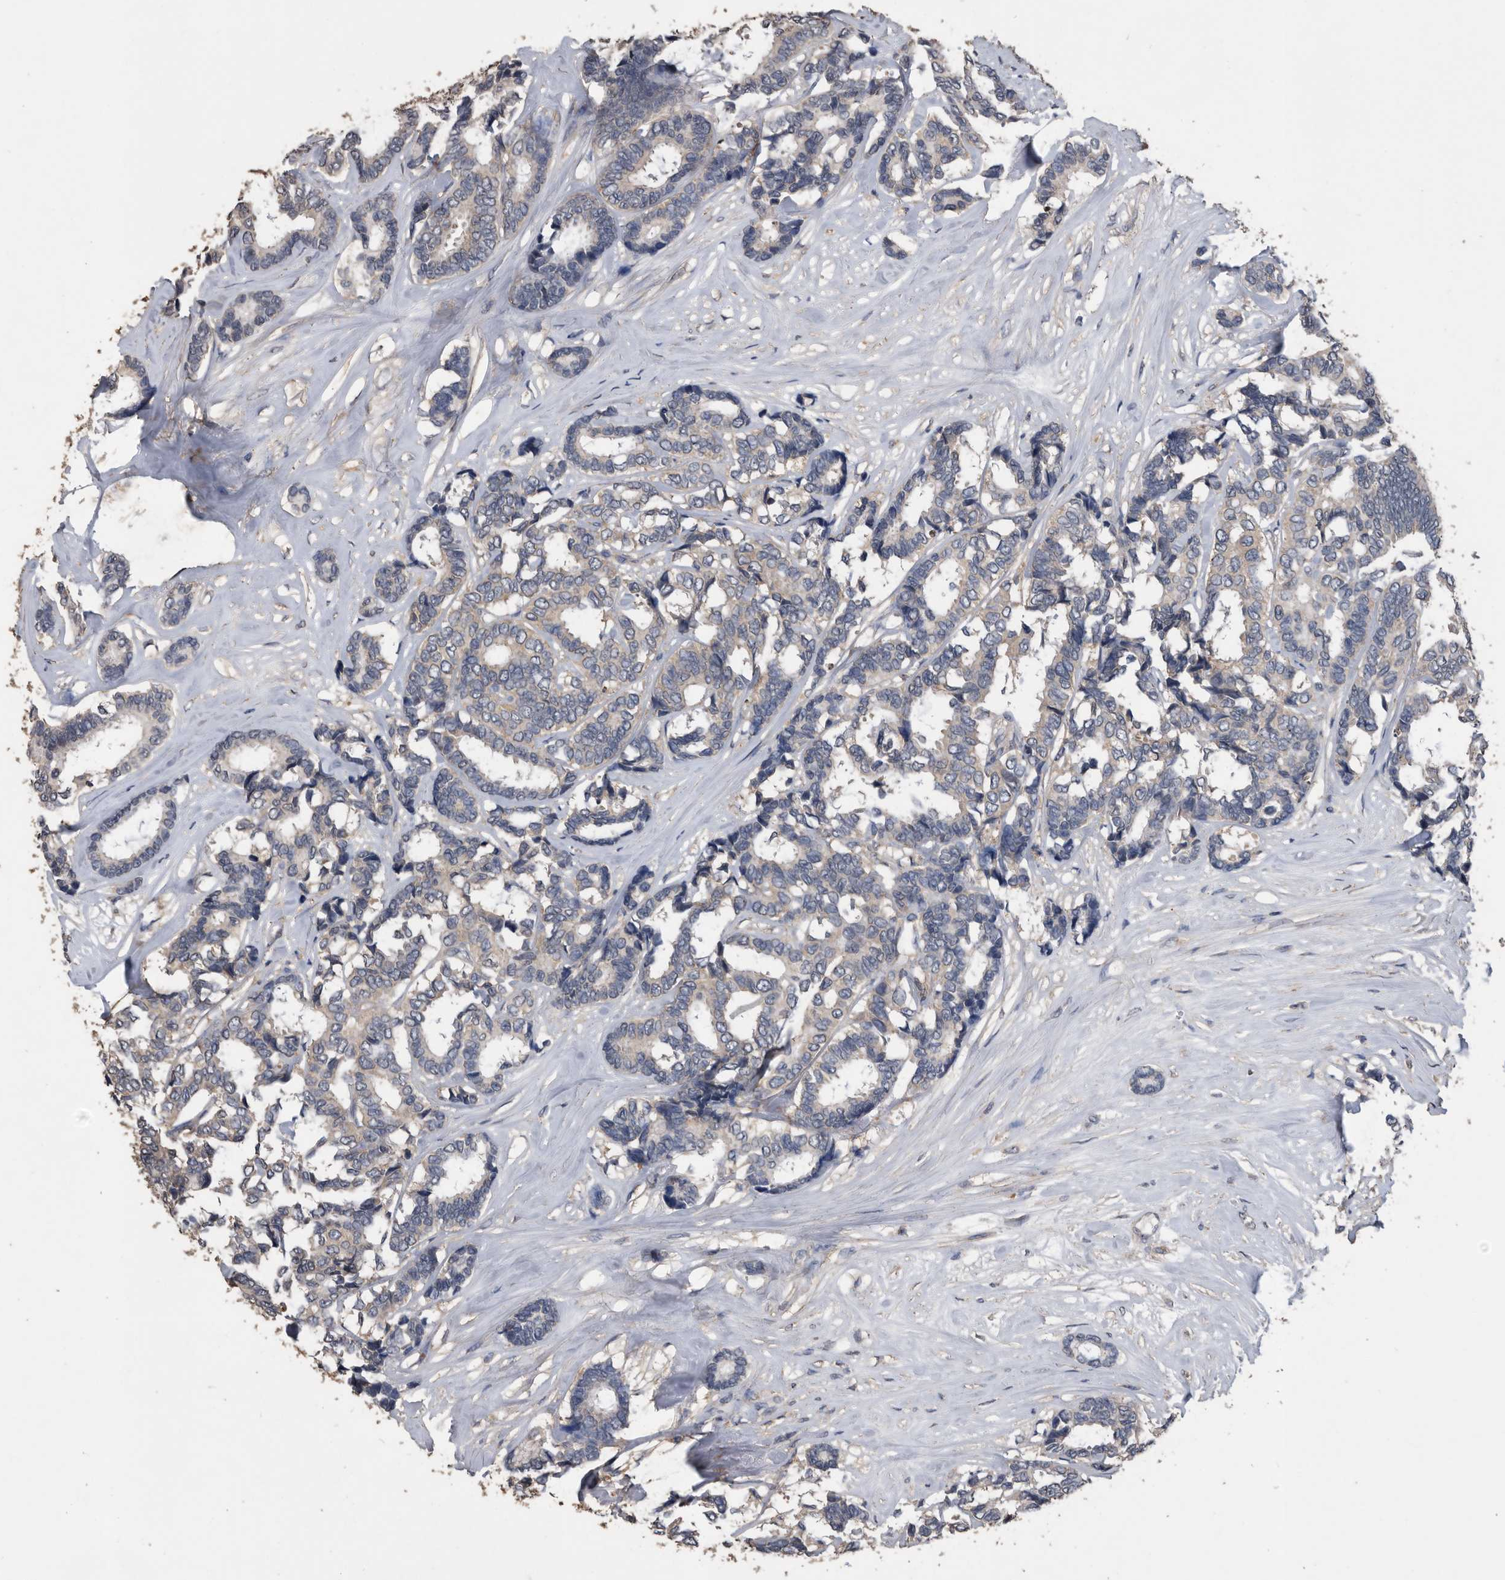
{"staining": {"intensity": "weak", "quantity": "<25%", "location": "cytoplasmic/membranous"}, "tissue": "breast cancer", "cell_type": "Tumor cells", "image_type": "cancer", "snomed": [{"axis": "morphology", "description": "Duct carcinoma"}, {"axis": "topography", "description": "Breast"}], "caption": "IHC of human breast cancer (invasive ductal carcinoma) displays no staining in tumor cells.", "gene": "NRBP1", "patient": {"sex": "female", "age": 87}}